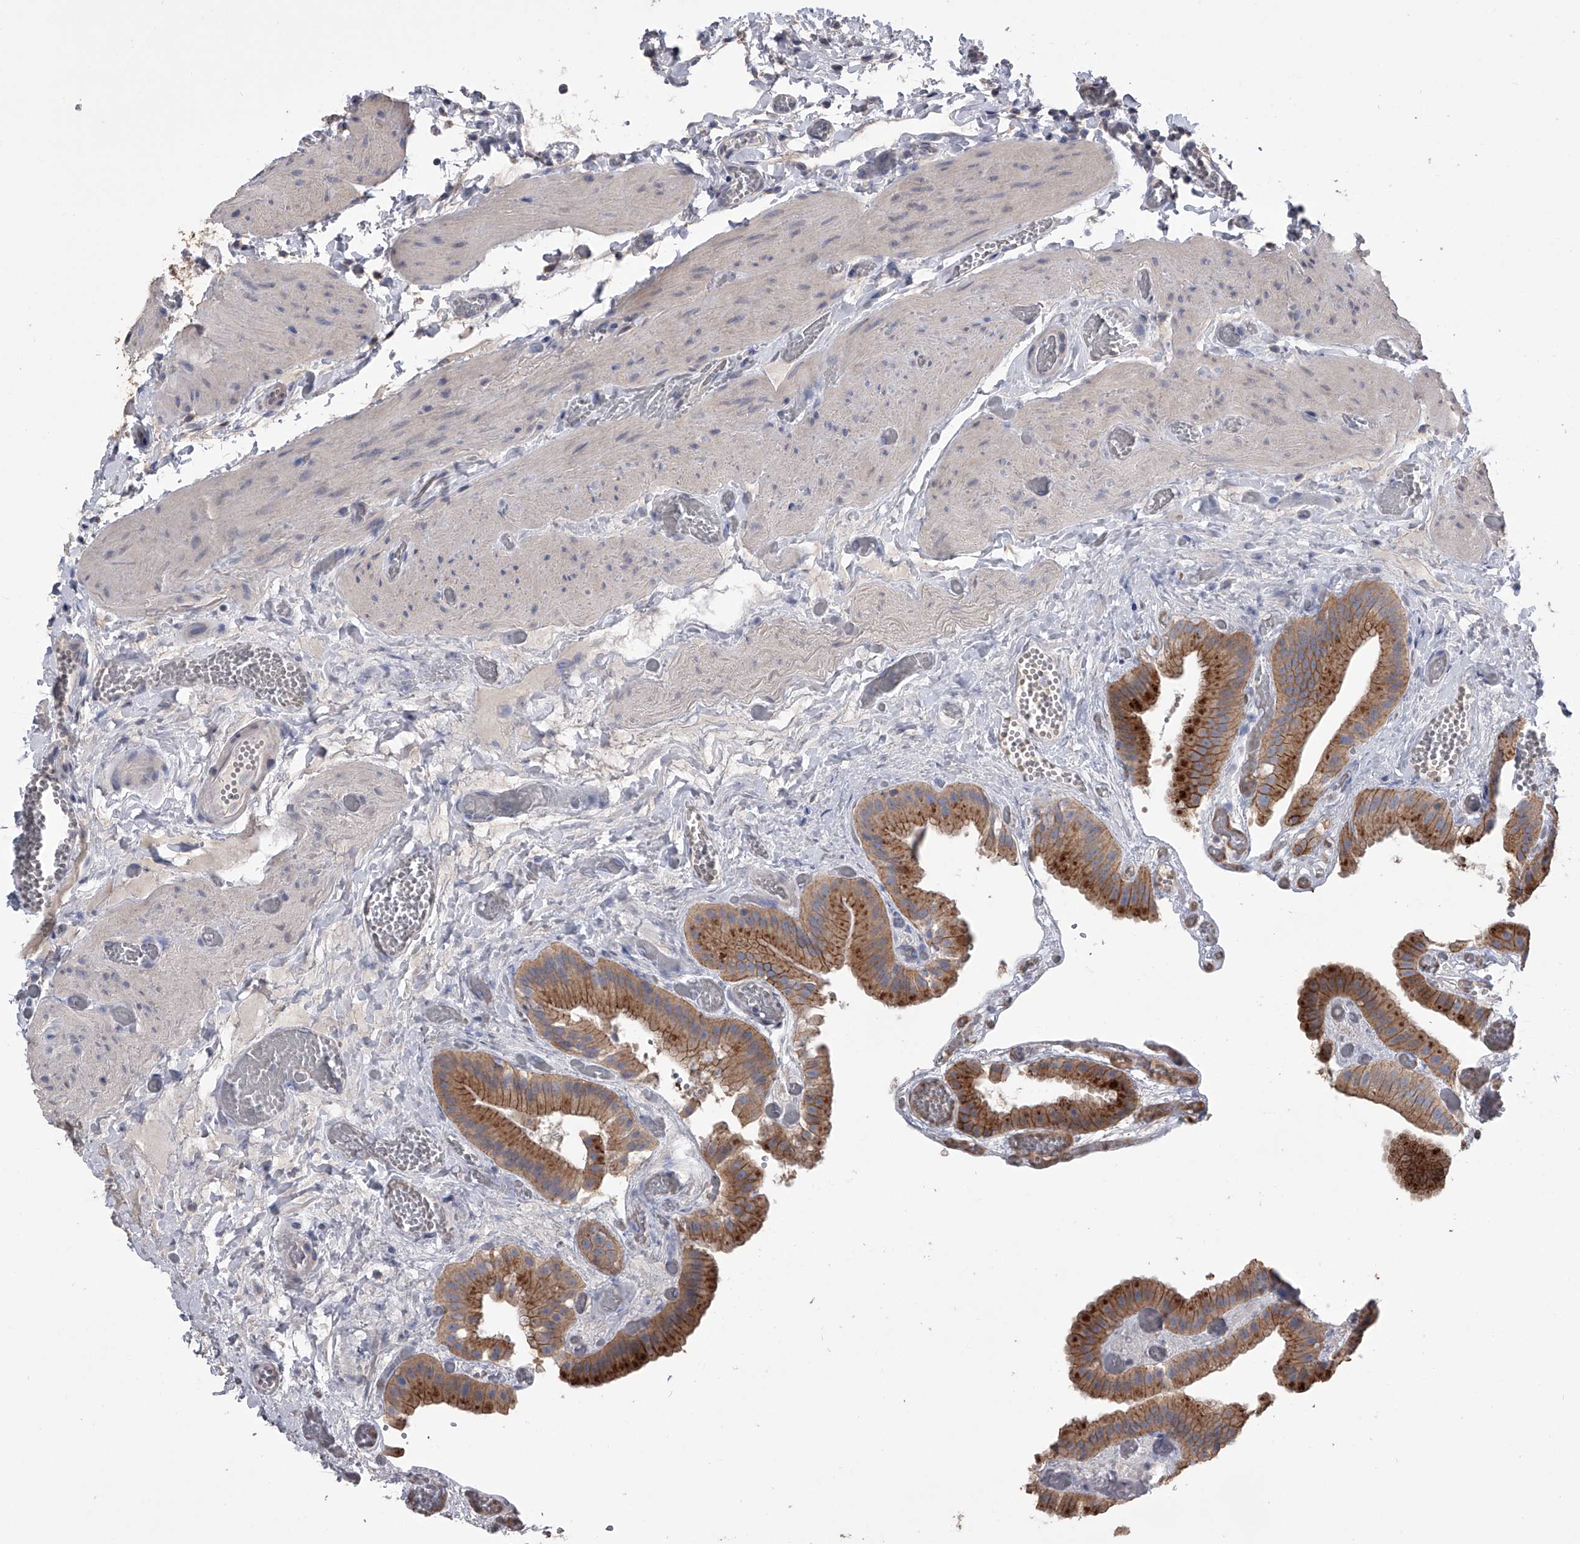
{"staining": {"intensity": "strong", "quantity": ">75%", "location": "cytoplasmic/membranous"}, "tissue": "gallbladder", "cell_type": "Glandular cells", "image_type": "normal", "snomed": [{"axis": "morphology", "description": "Normal tissue, NOS"}, {"axis": "topography", "description": "Gallbladder"}], "caption": "Protein staining of benign gallbladder shows strong cytoplasmic/membranous staining in about >75% of glandular cells.", "gene": "ZNF343", "patient": {"sex": "female", "age": 64}}